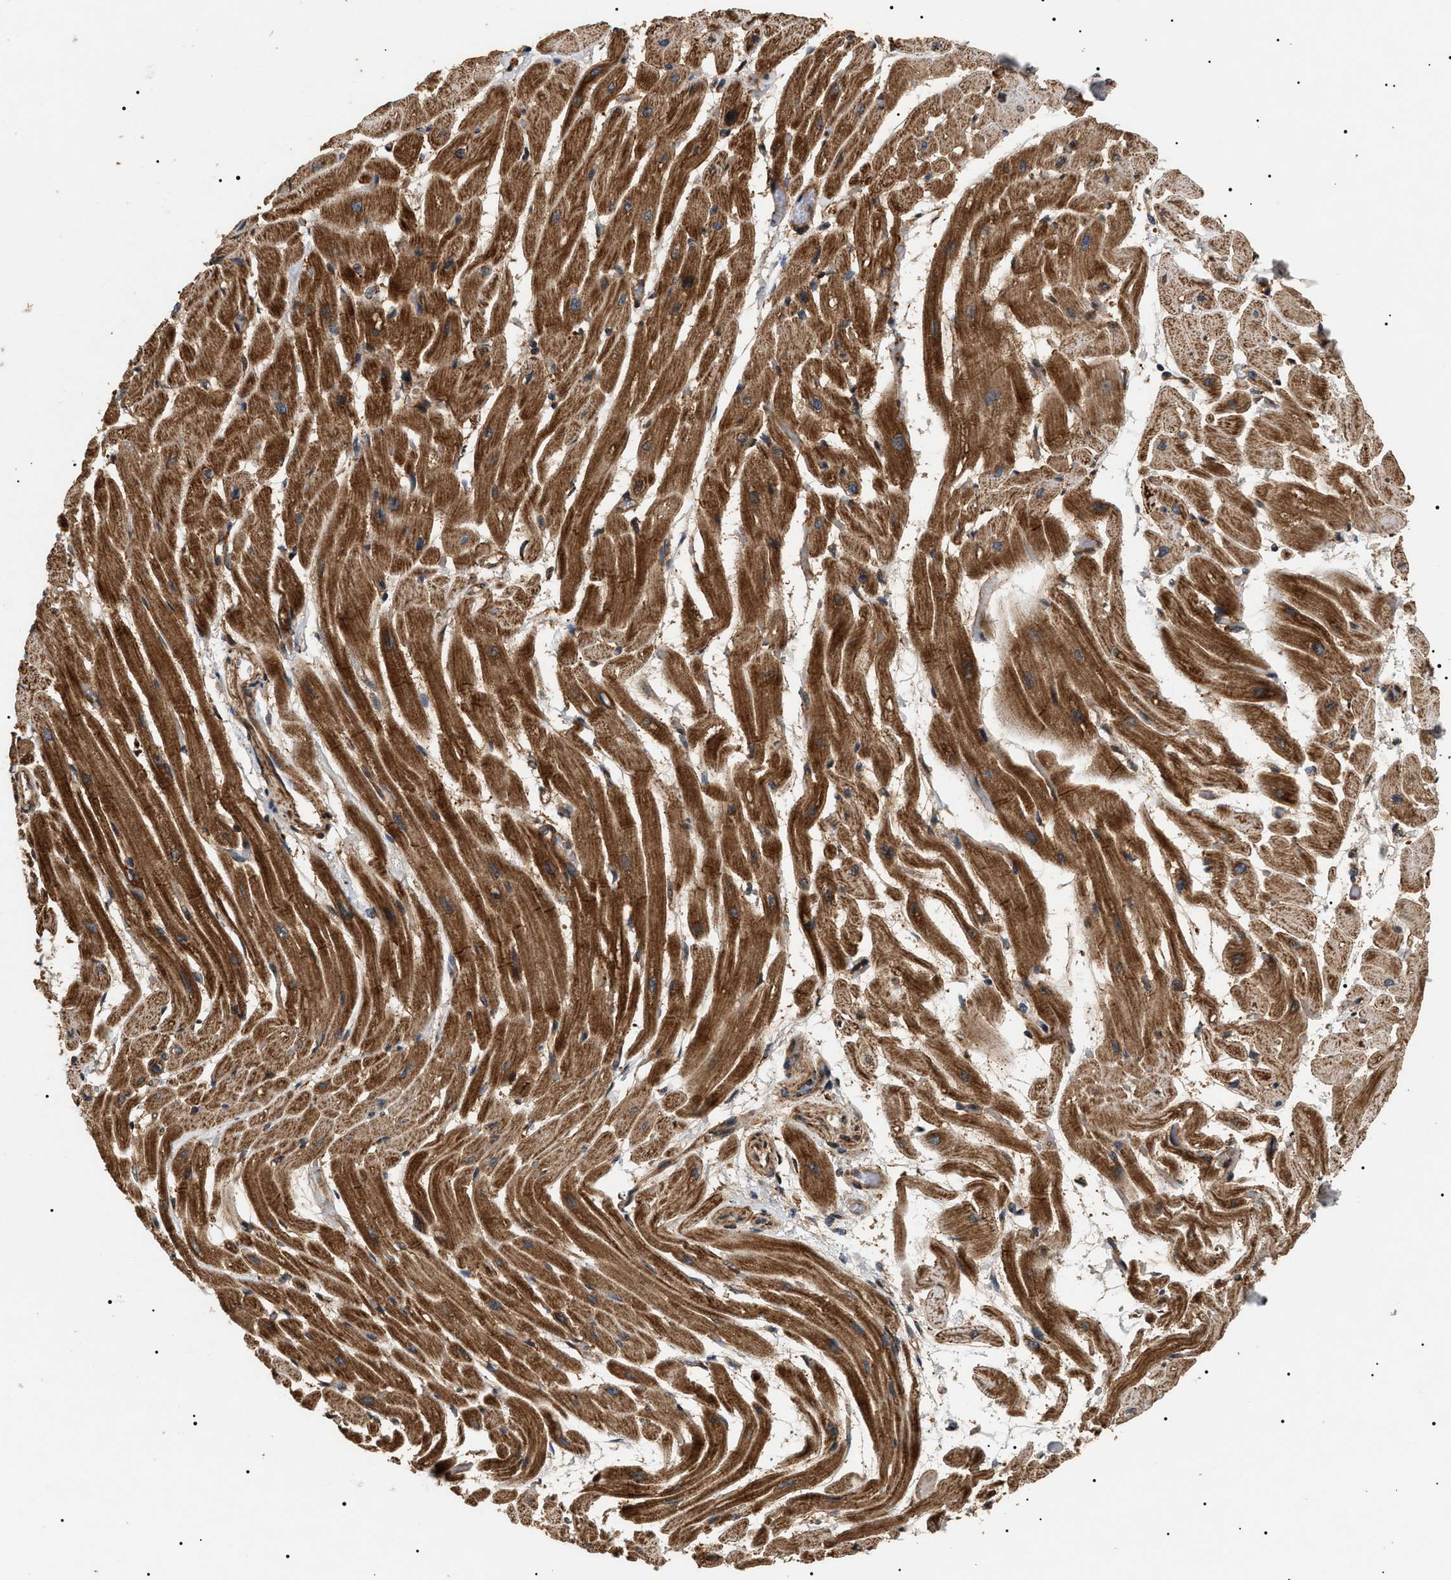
{"staining": {"intensity": "strong", "quantity": ">75%", "location": "cytoplasmic/membranous"}, "tissue": "heart muscle", "cell_type": "Cardiomyocytes", "image_type": "normal", "snomed": [{"axis": "morphology", "description": "Normal tissue, NOS"}, {"axis": "topography", "description": "Heart"}], "caption": "High-power microscopy captured an immunohistochemistry (IHC) photomicrograph of unremarkable heart muscle, revealing strong cytoplasmic/membranous staining in about >75% of cardiomyocytes.", "gene": "ZBTB26", "patient": {"sex": "male", "age": 45}}